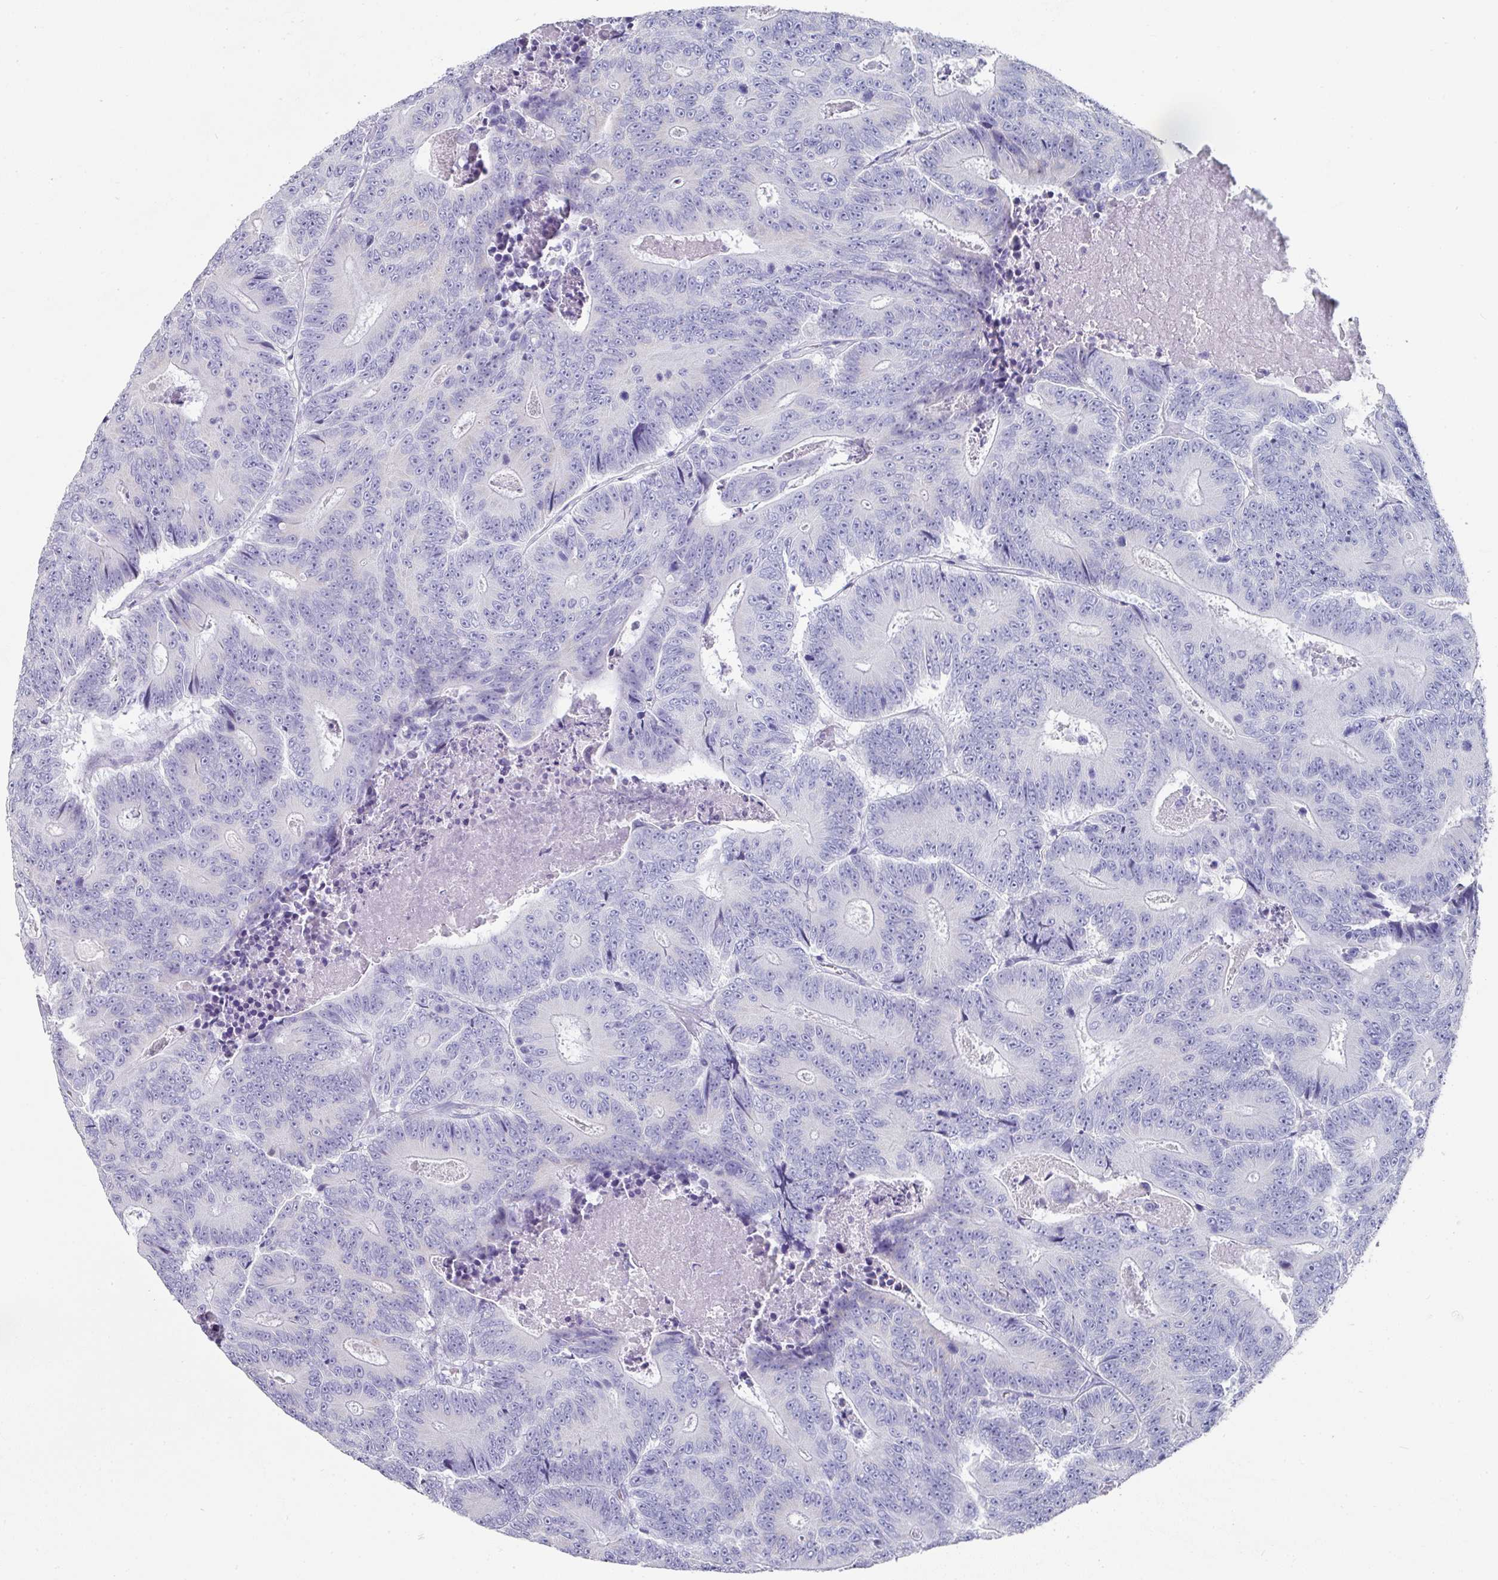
{"staining": {"intensity": "negative", "quantity": "none", "location": "none"}, "tissue": "colorectal cancer", "cell_type": "Tumor cells", "image_type": "cancer", "snomed": [{"axis": "morphology", "description": "Adenocarcinoma, NOS"}, {"axis": "topography", "description": "Colon"}], "caption": "A histopathology image of human colorectal cancer (adenocarcinoma) is negative for staining in tumor cells.", "gene": "SETBP1", "patient": {"sex": "male", "age": 83}}